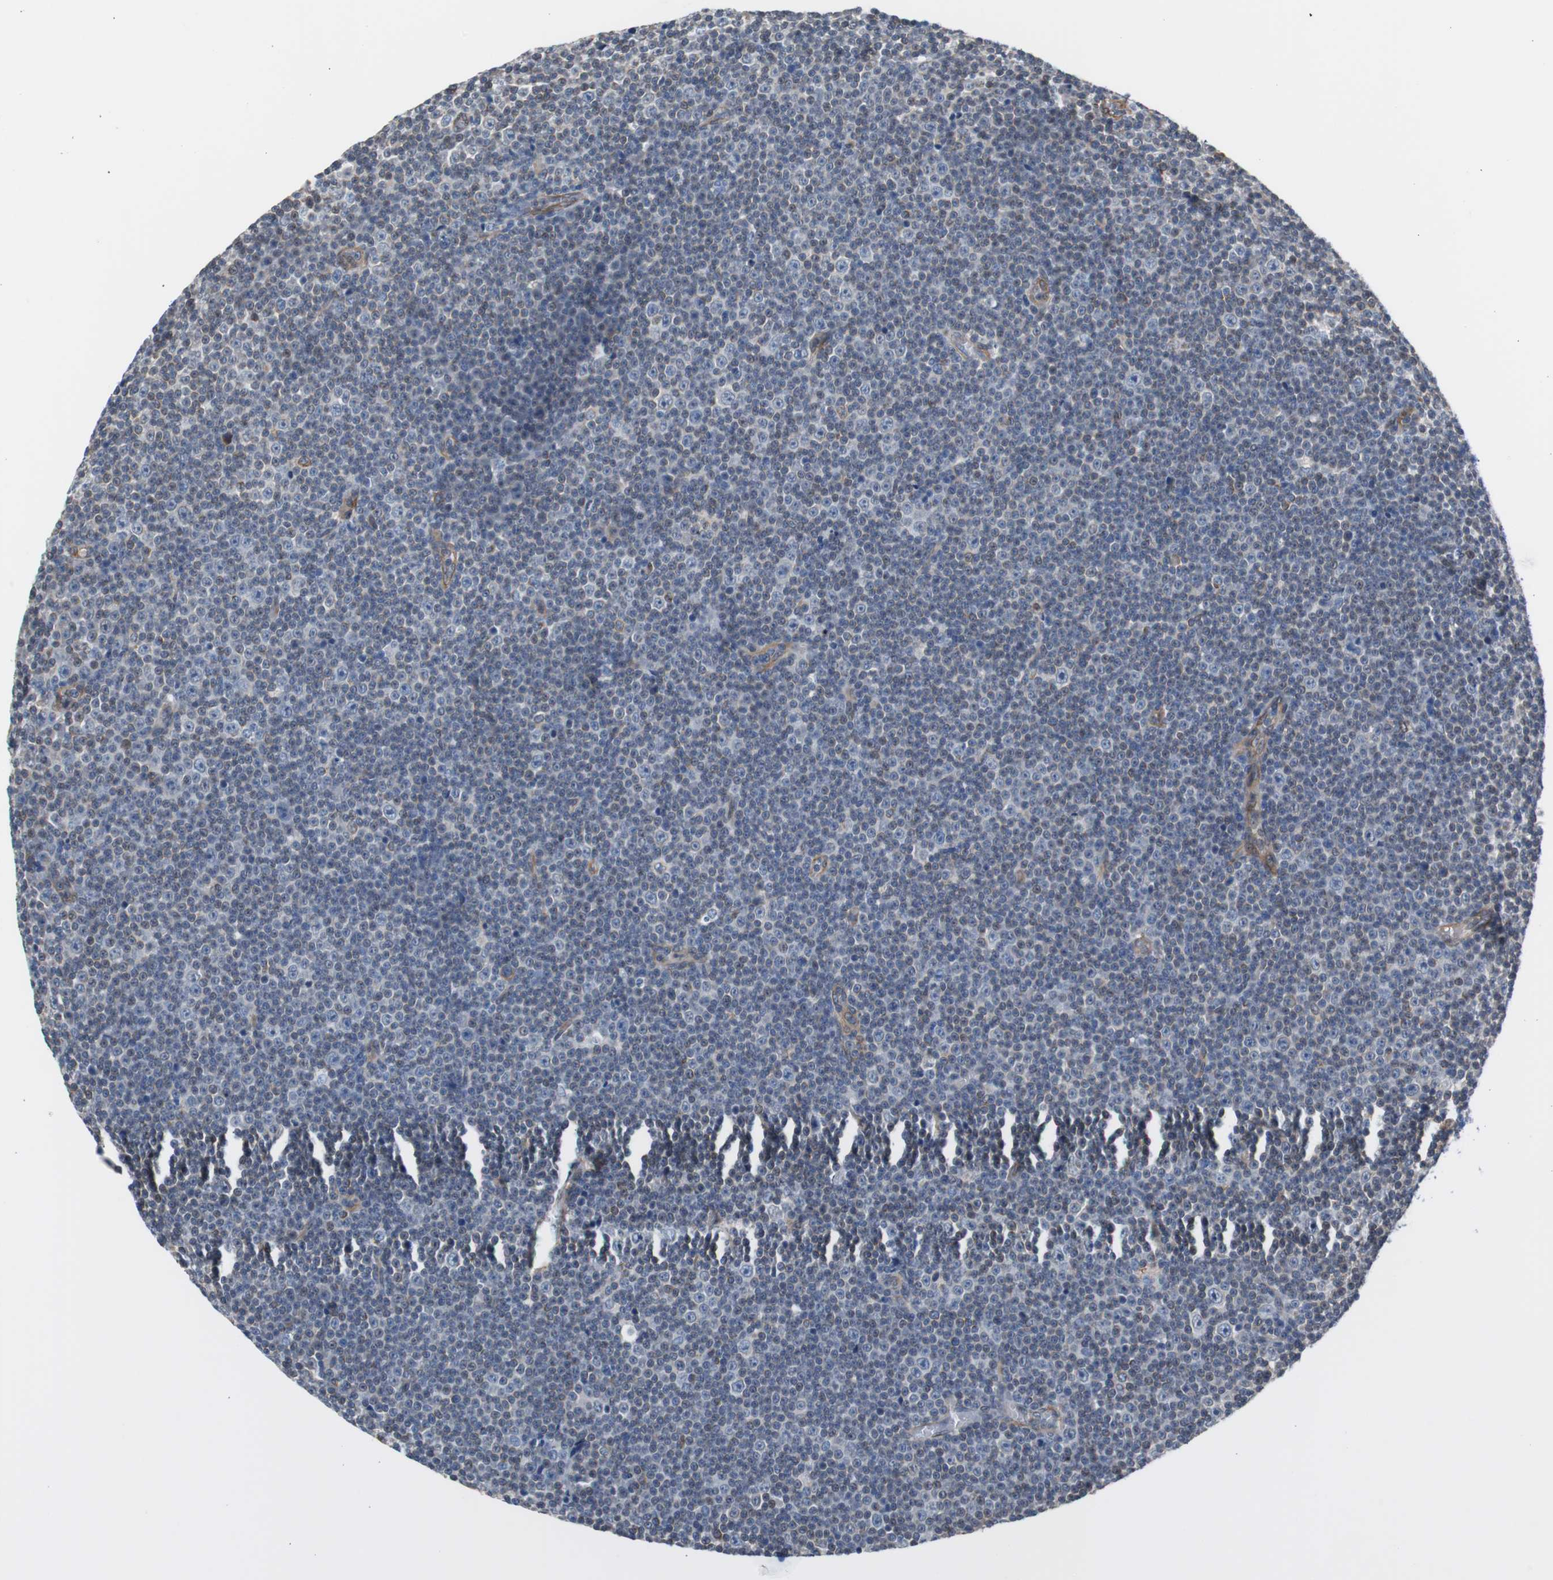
{"staining": {"intensity": "weak", "quantity": "25%-75%", "location": "cytoplasmic/membranous"}, "tissue": "lymphoma", "cell_type": "Tumor cells", "image_type": "cancer", "snomed": [{"axis": "morphology", "description": "Malignant lymphoma, non-Hodgkin's type, Low grade"}, {"axis": "topography", "description": "Lymph node"}], "caption": "Immunohistochemistry of lymphoma displays low levels of weak cytoplasmic/membranous expression in about 25%-75% of tumor cells.", "gene": "KIF3B", "patient": {"sex": "female", "age": 67}}